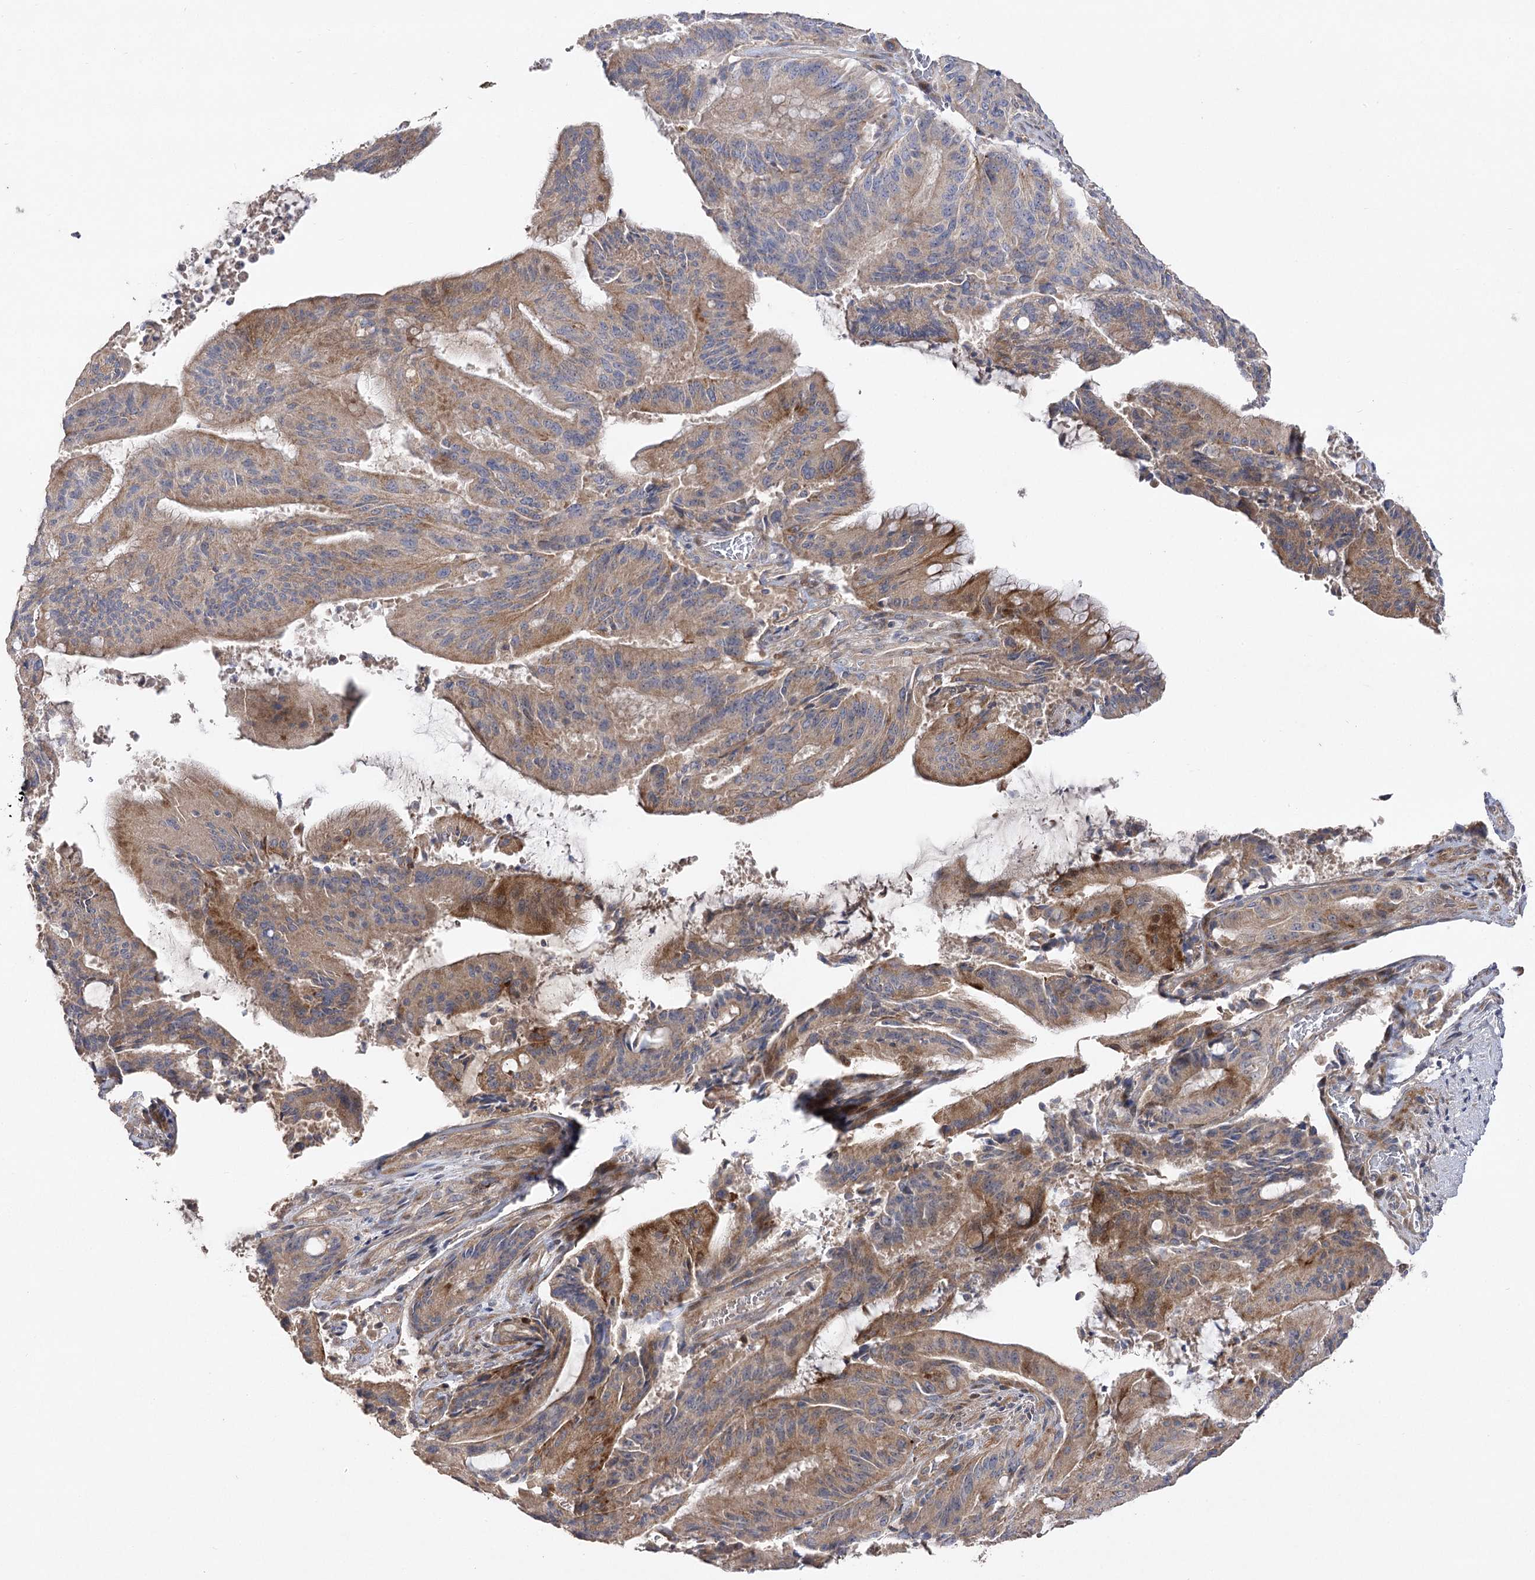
{"staining": {"intensity": "moderate", "quantity": ">75%", "location": "cytoplasmic/membranous"}, "tissue": "liver cancer", "cell_type": "Tumor cells", "image_type": "cancer", "snomed": [{"axis": "morphology", "description": "Normal tissue, NOS"}, {"axis": "morphology", "description": "Cholangiocarcinoma"}, {"axis": "topography", "description": "Liver"}, {"axis": "topography", "description": "Peripheral nerve tissue"}], "caption": "Immunohistochemistry micrograph of neoplastic tissue: liver cancer stained using IHC reveals medium levels of moderate protein expression localized specifically in the cytoplasmic/membranous of tumor cells, appearing as a cytoplasmic/membranous brown color.", "gene": "OBSL1", "patient": {"sex": "female", "age": 73}}